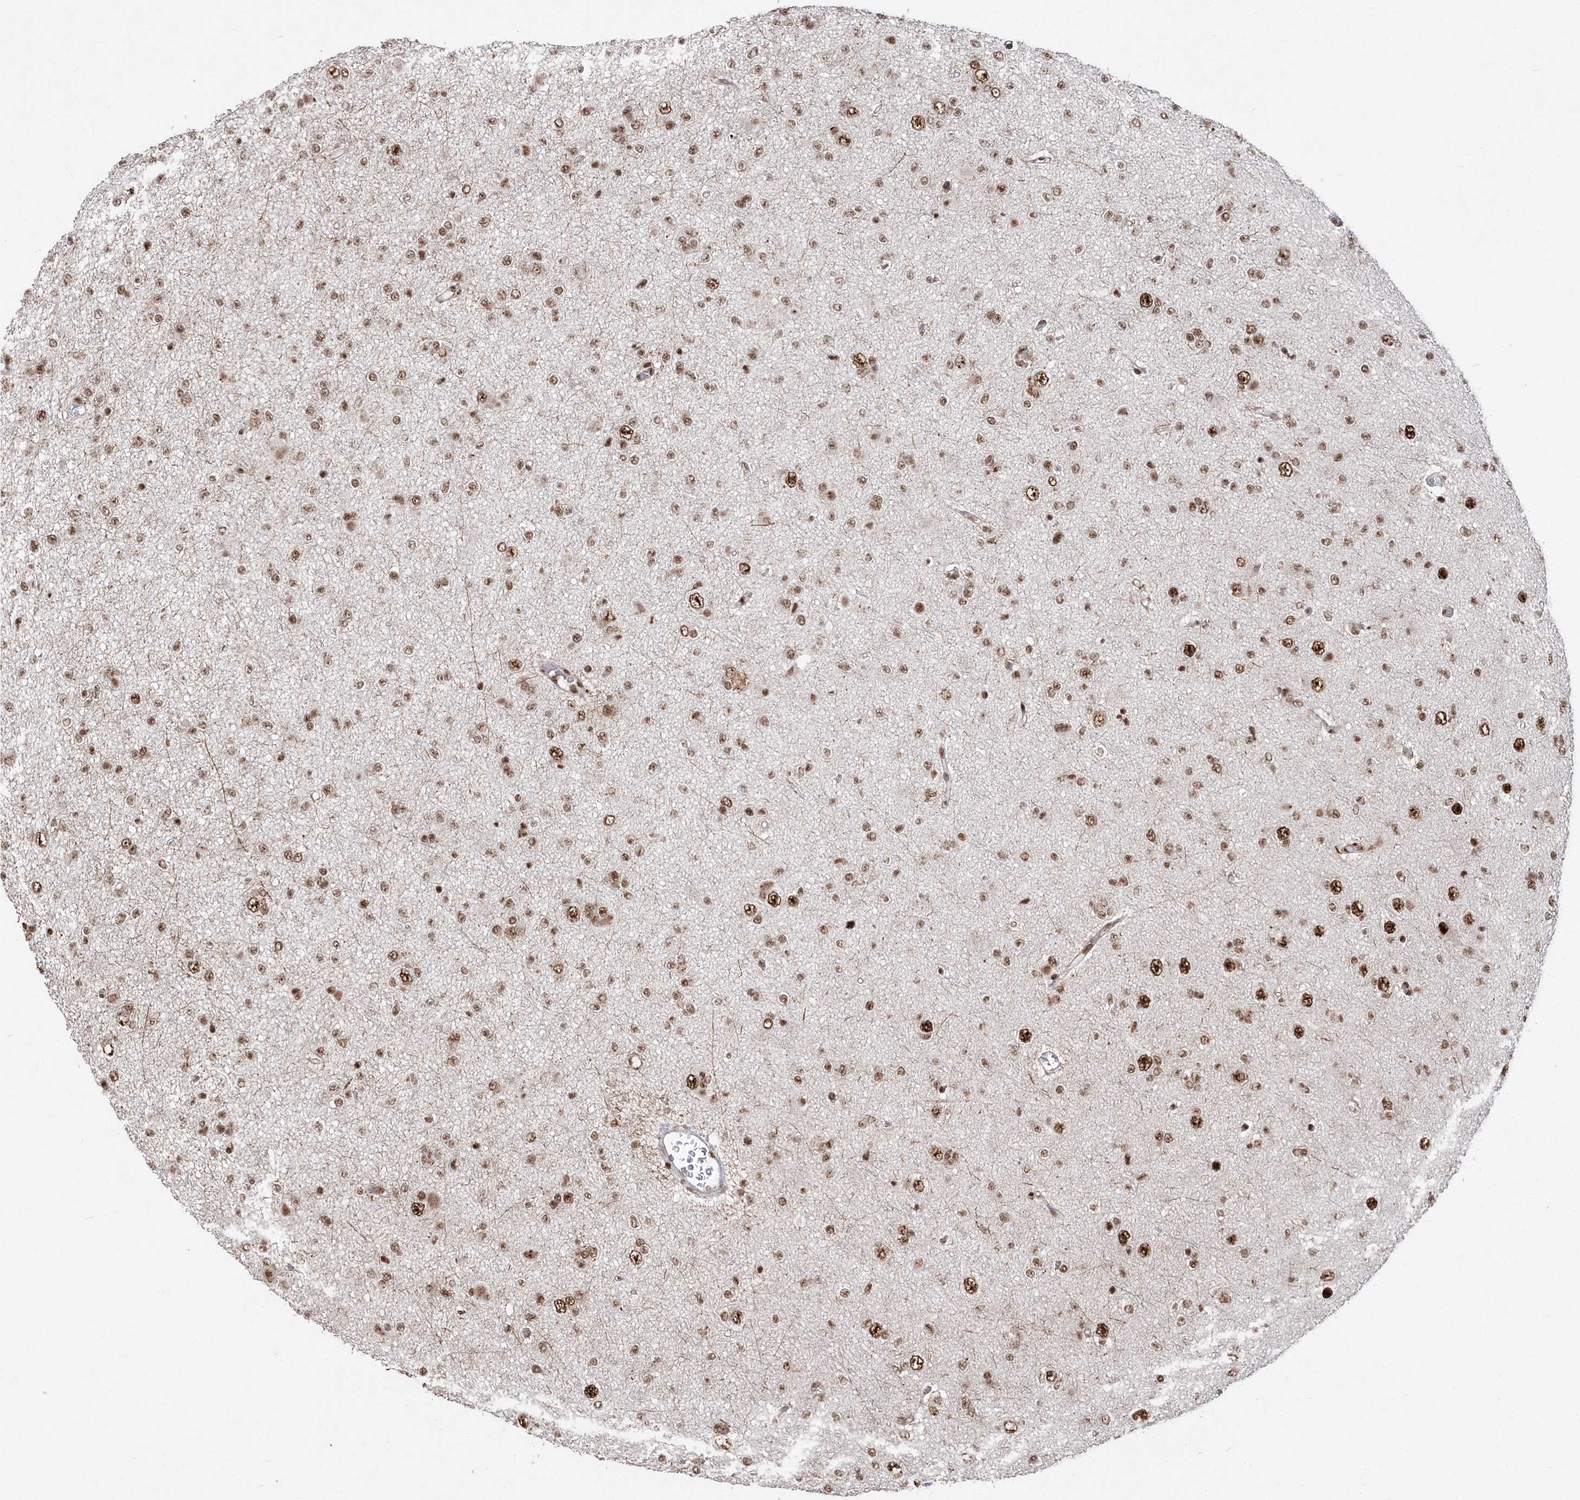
{"staining": {"intensity": "moderate", "quantity": ">75%", "location": "nuclear"}, "tissue": "glioma", "cell_type": "Tumor cells", "image_type": "cancer", "snomed": [{"axis": "morphology", "description": "Glioma, malignant, Low grade"}, {"axis": "topography", "description": "Brain"}], "caption": "A high-resolution histopathology image shows immunohistochemistry (IHC) staining of glioma, which exhibits moderate nuclear expression in about >75% of tumor cells.", "gene": "RBM17", "patient": {"sex": "female", "age": 22}}